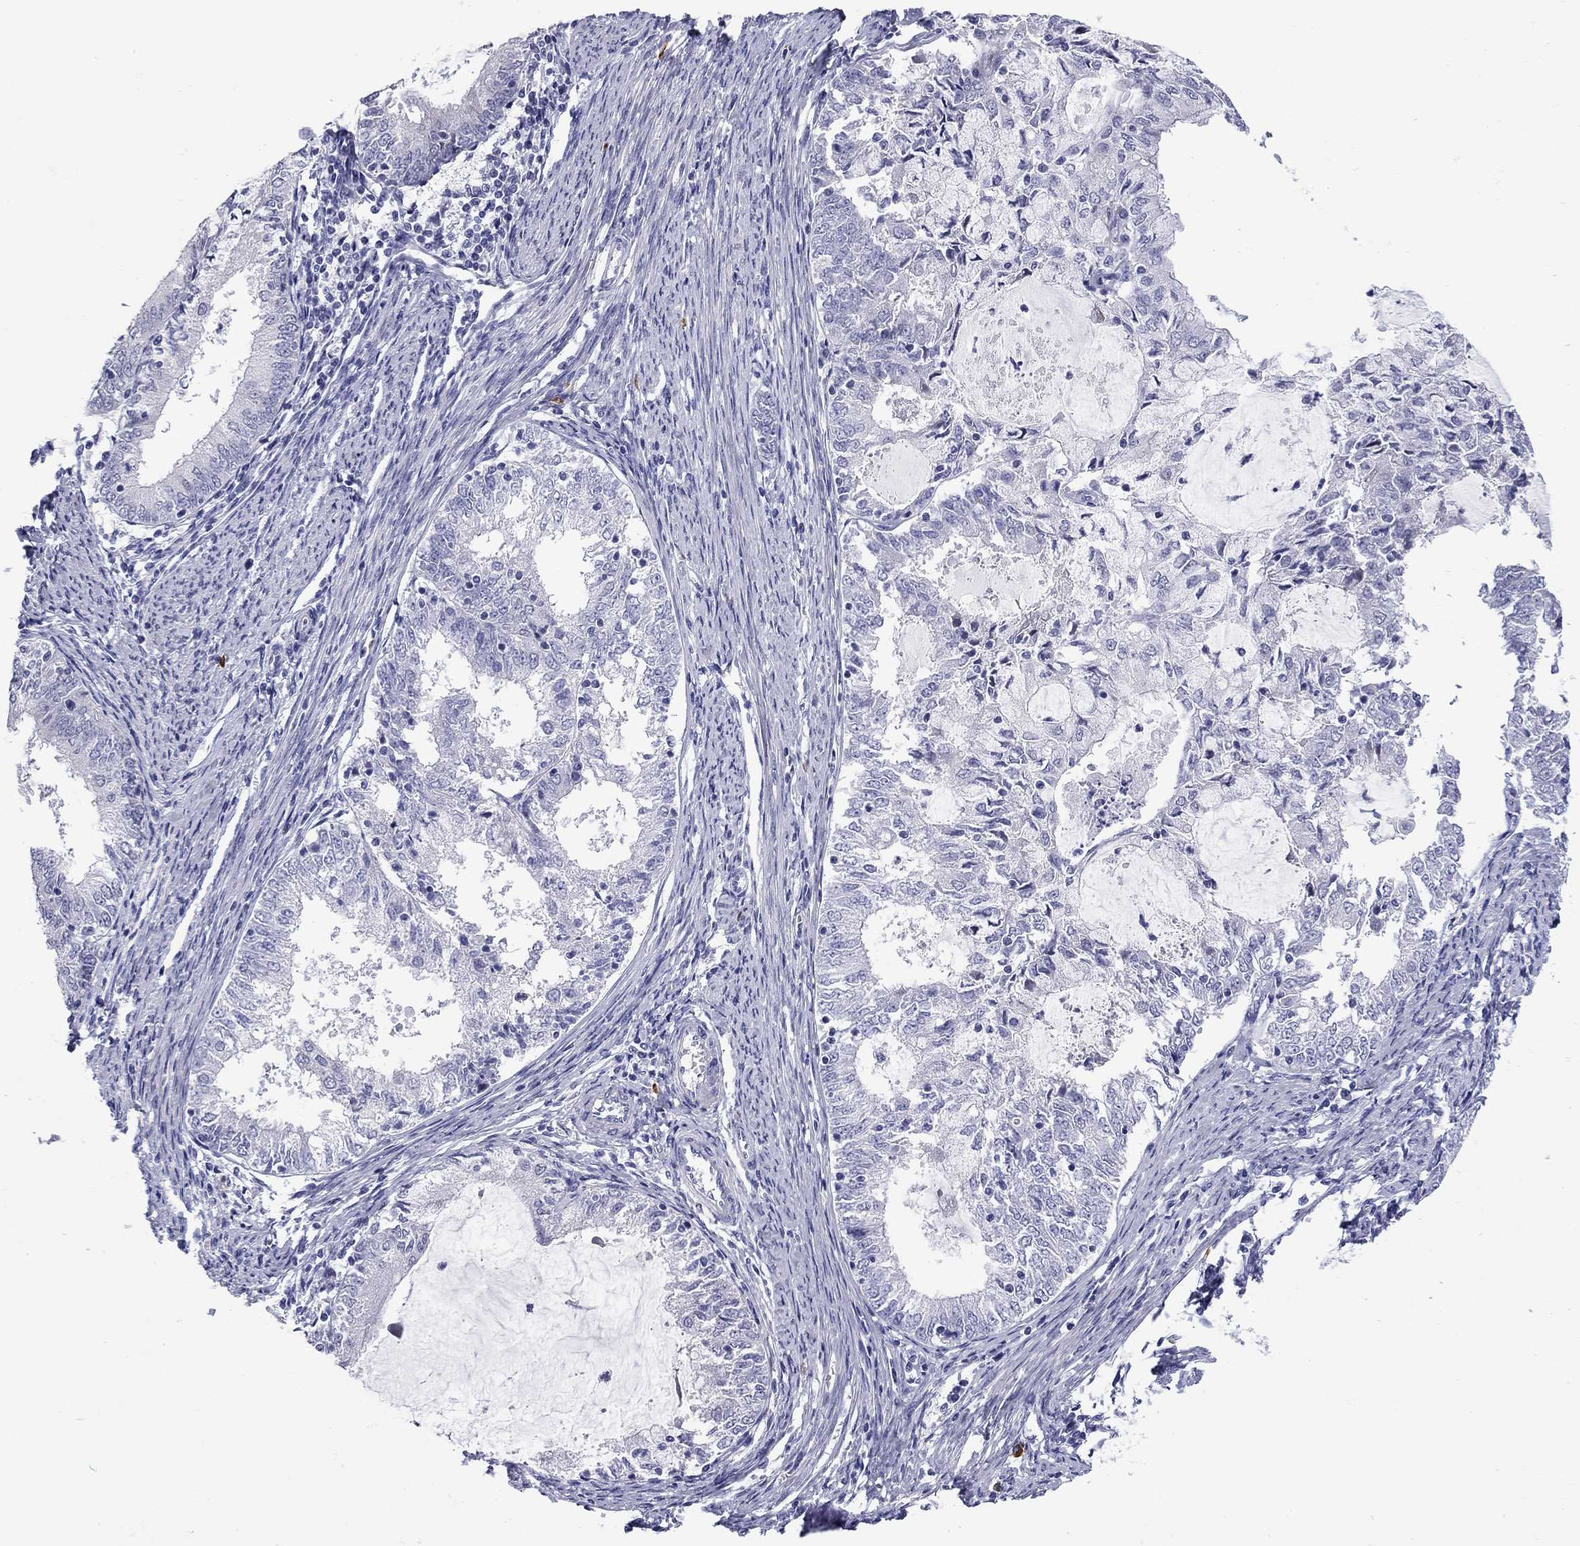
{"staining": {"intensity": "negative", "quantity": "none", "location": "none"}, "tissue": "endometrial cancer", "cell_type": "Tumor cells", "image_type": "cancer", "snomed": [{"axis": "morphology", "description": "Adenocarcinoma, NOS"}, {"axis": "topography", "description": "Endometrium"}], "caption": "DAB immunohistochemical staining of endometrial adenocarcinoma demonstrates no significant staining in tumor cells.", "gene": "C8orf88", "patient": {"sex": "female", "age": 57}}